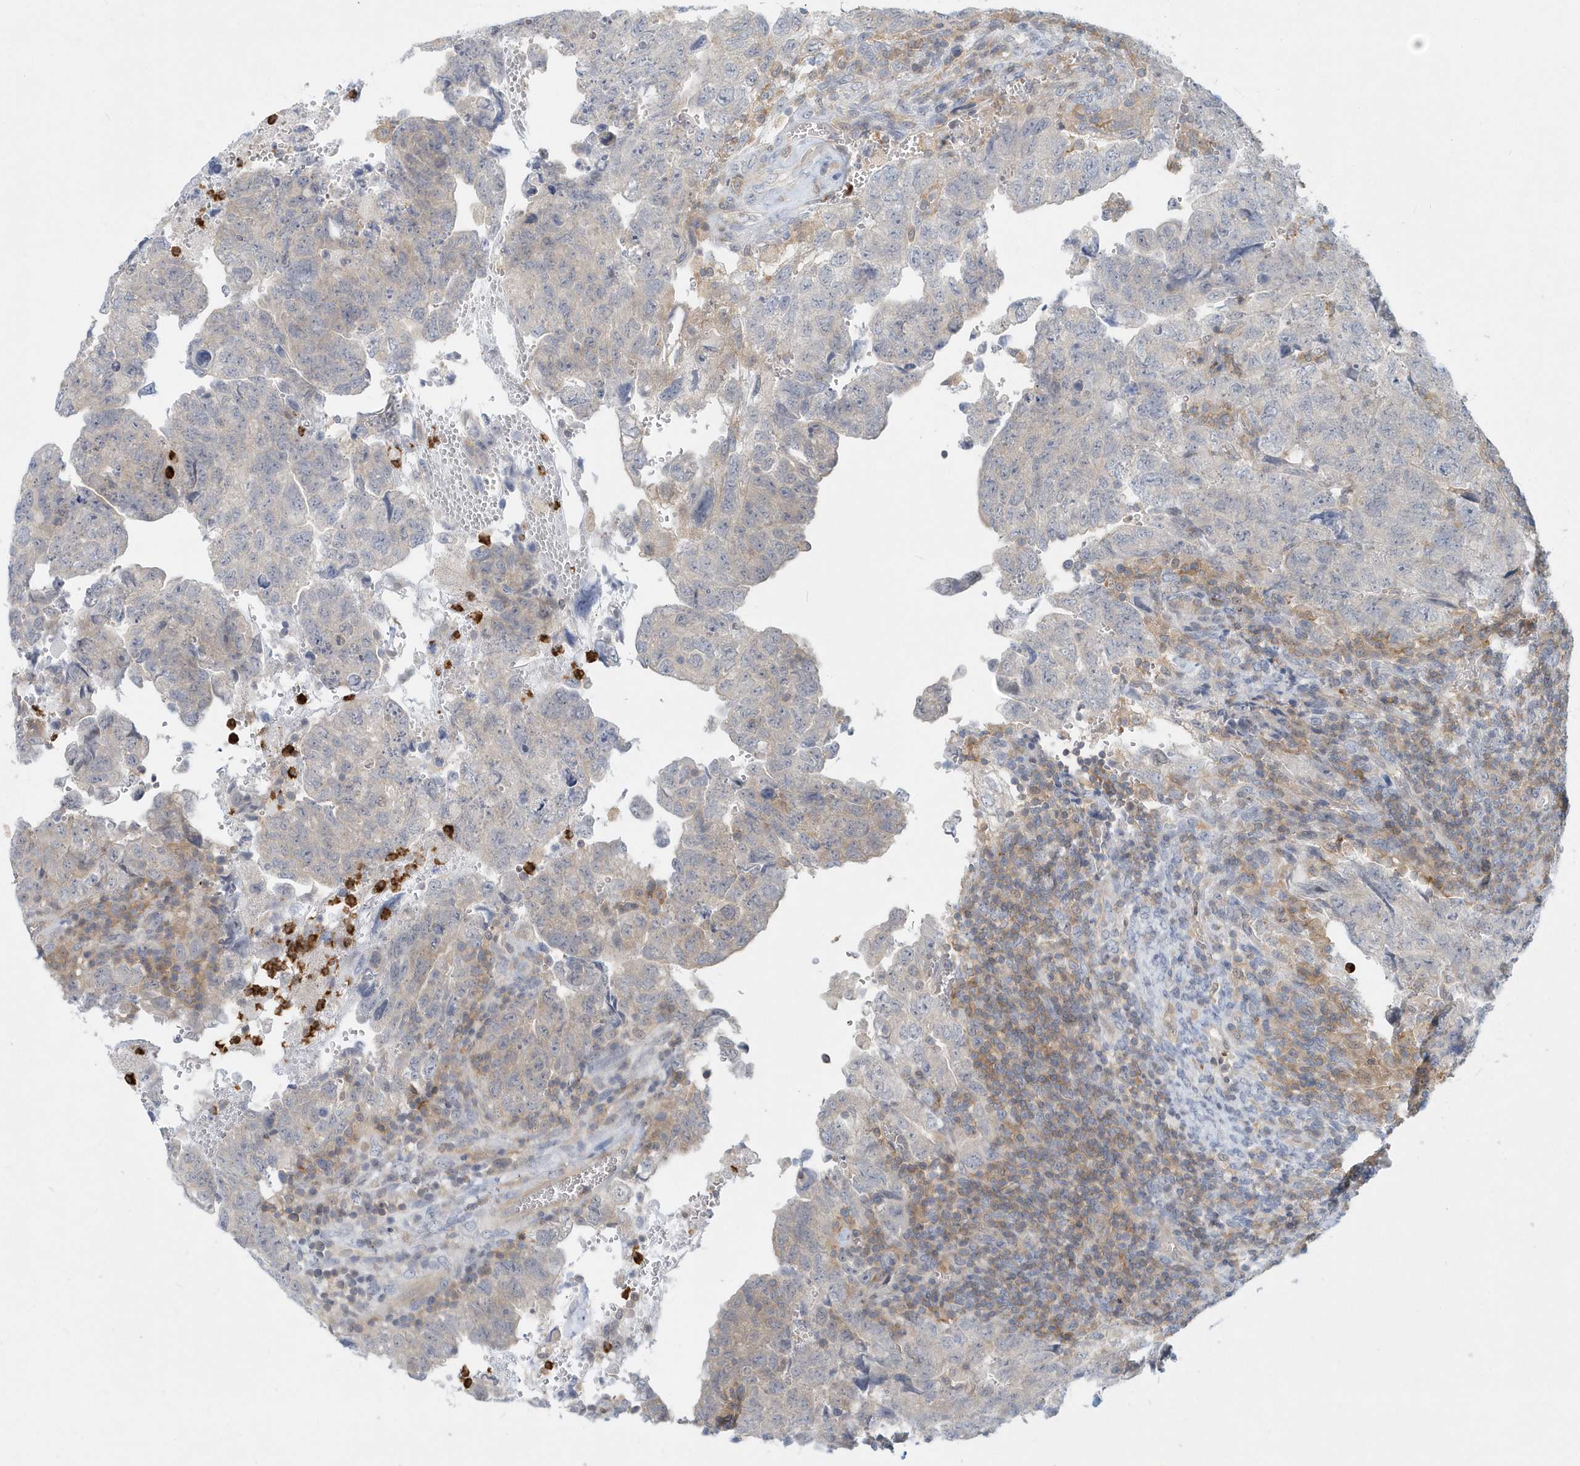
{"staining": {"intensity": "negative", "quantity": "none", "location": "none"}, "tissue": "testis cancer", "cell_type": "Tumor cells", "image_type": "cancer", "snomed": [{"axis": "morphology", "description": "Carcinoma, Embryonal, NOS"}, {"axis": "topography", "description": "Testis"}], "caption": "Human testis cancer stained for a protein using immunohistochemistry shows no expression in tumor cells.", "gene": "RNF7", "patient": {"sex": "male", "age": 36}}